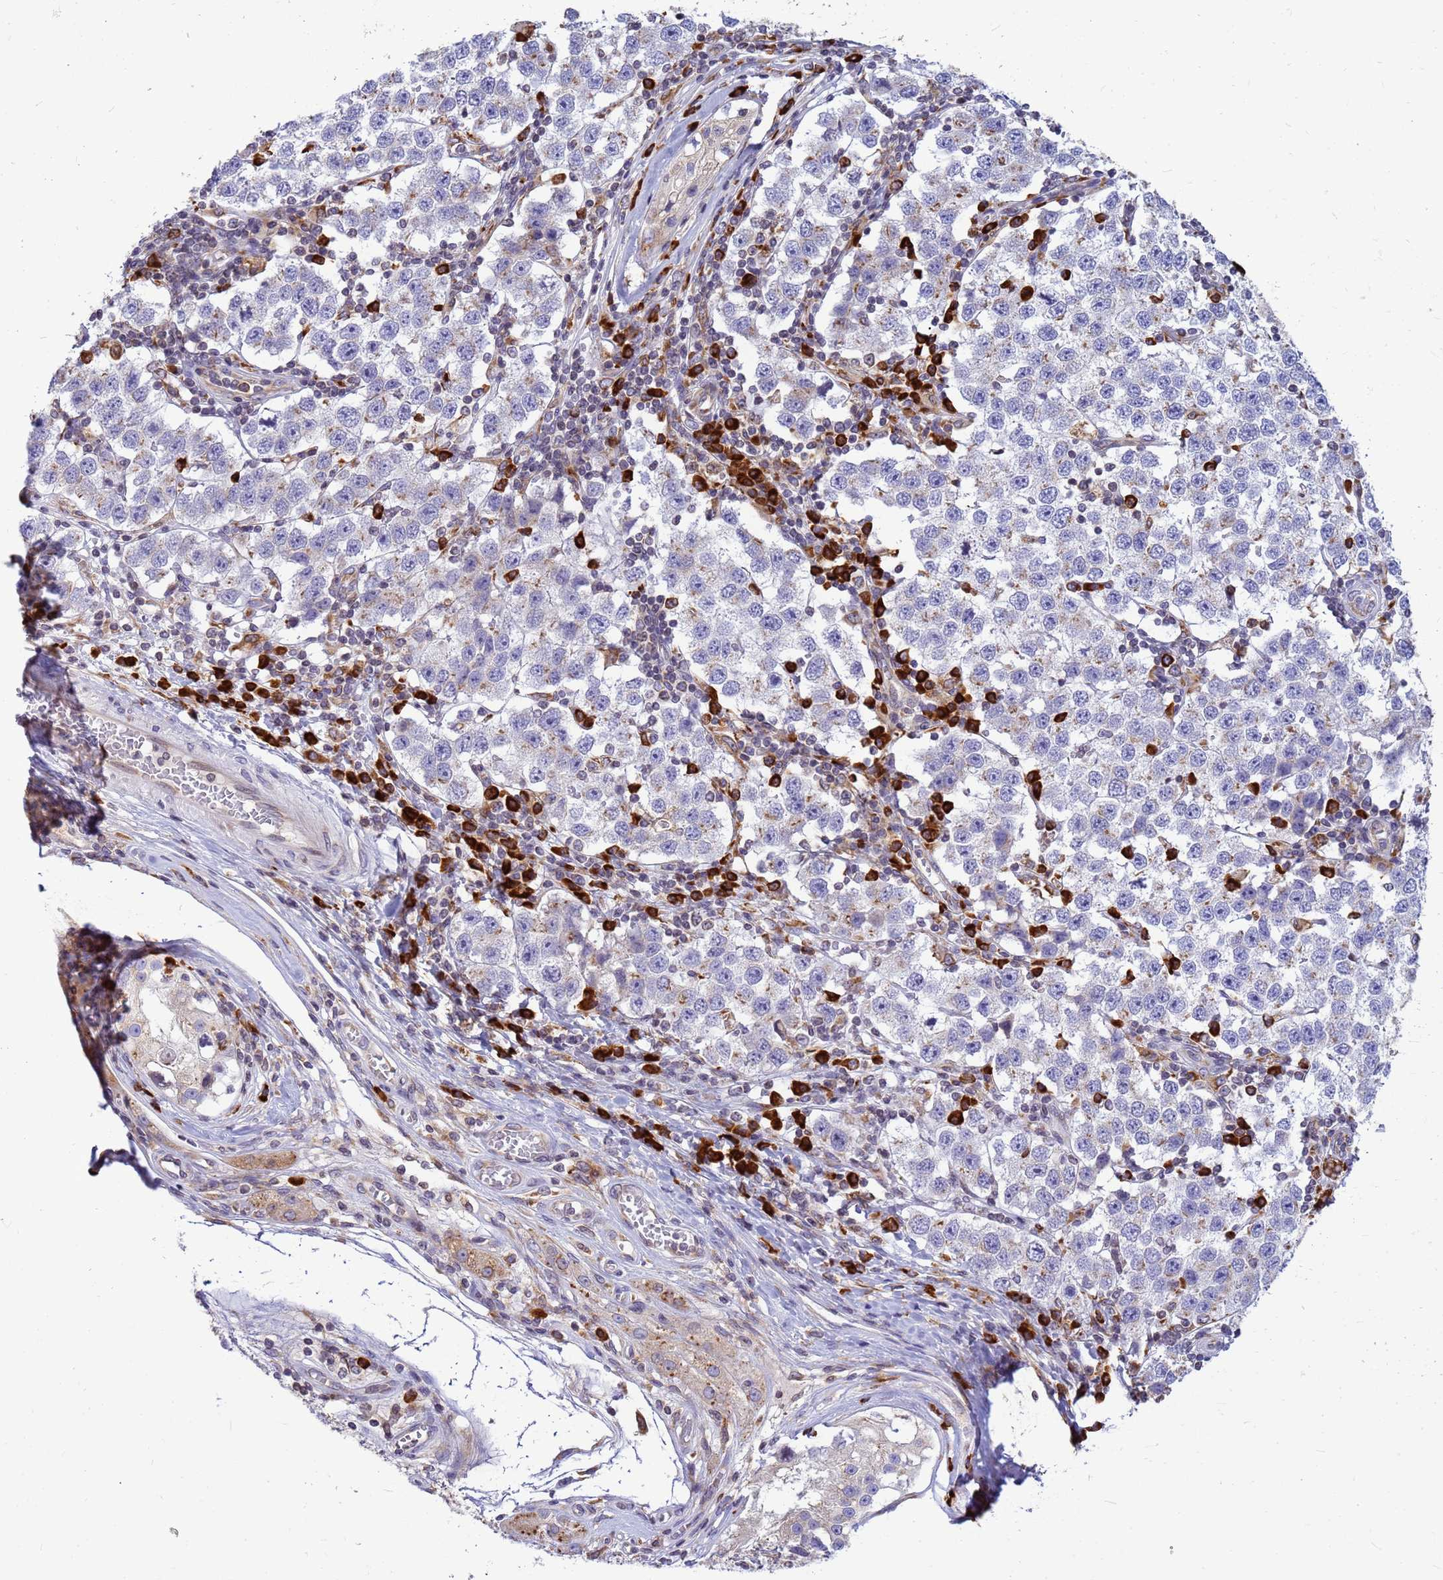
{"staining": {"intensity": "negative", "quantity": "none", "location": "none"}, "tissue": "testis cancer", "cell_type": "Tumor cells", "image_type": "cancer", "snomed": [{"axis": "morphology", "description": "Seminoma, NOS"}, {"axis": "topography", "description": "Testis"}], "caption": "Tumor cells show no significant protein staining in testis seminoma.", "gene": "SSR4", "patient": {"sex": "male", "age": 34}}